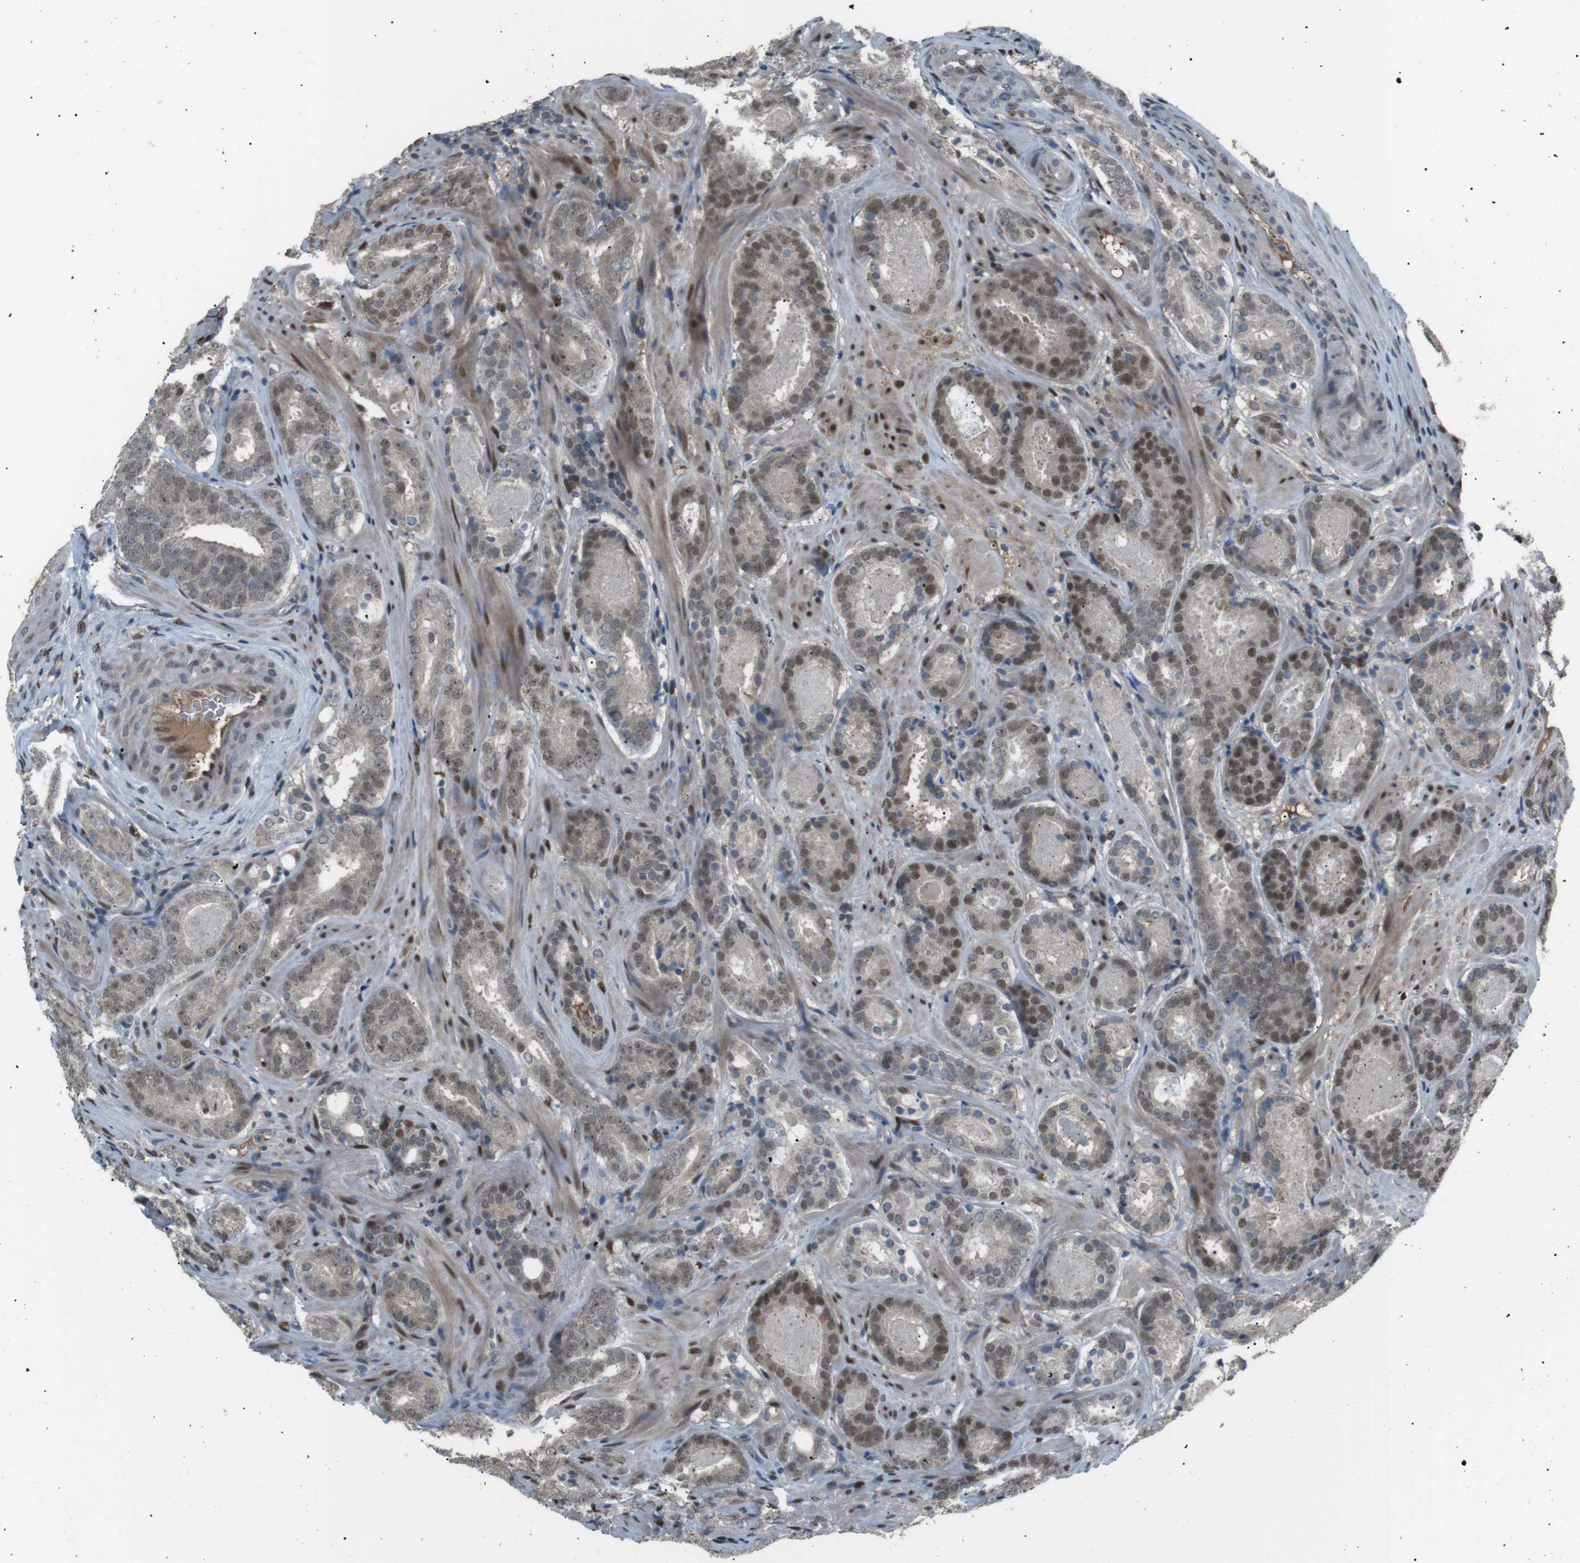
{"staining": {"intensity": "weak", "quantity": ">75%", "location": "nuclear"}, "tissue": "prostate cancer", "cell_type": "Tumor cells", "image_type": "cancer", "snomed": [{"axis": "morphology", "description": "Adenocarcinoma, Low grade"}, {"axis": "topography", "description": "Prostate"}], "caption": "Protein staining displays weak nuclear staining in approximately >75% of tumor cells in adenocarcinoma (low-grade) (prostate). The protein is shown in brown color, while the nuclei are stained blue.", "gene": "SRPK2", "patient": {"sex": "male", "age": 69}}